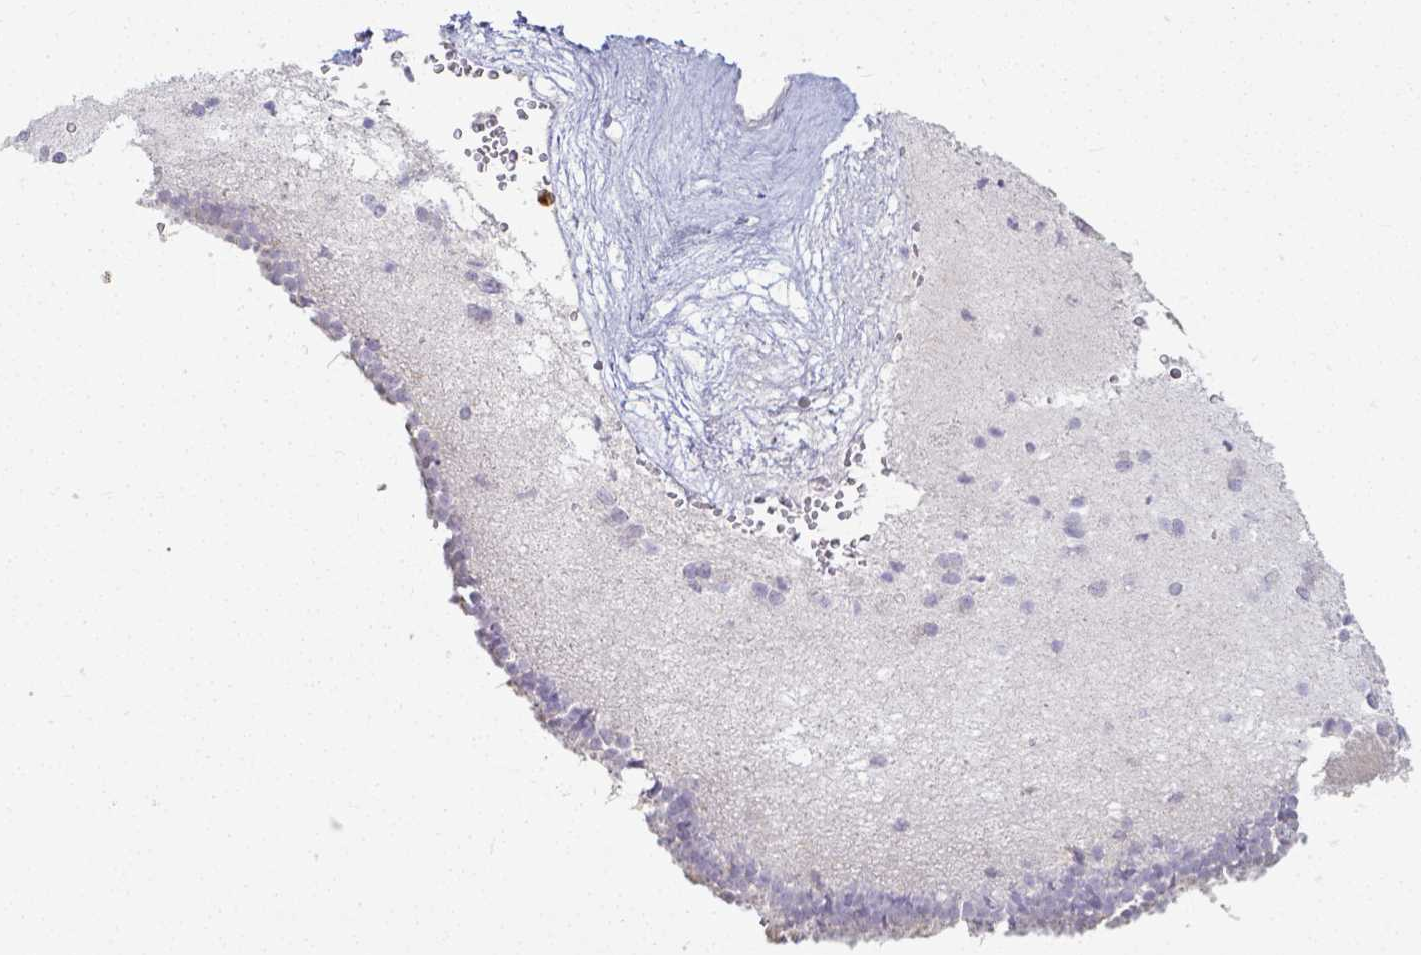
{"staining": {"intensity": "negative", "quantity": "none", "location": "none"}, "tissue": "caudate", "cell_type": "Glial cells", "image_type": "normal", "snomed": [{"axis": "morphology", "description": "Normal tissue, NOS"}, {"axis": "topography", "description": "Lateral ventricle wall"}], "caption": "IHC micrograph of unremarkable caudate: caudate stained with DAB shows no significant protein expression in glial cells.", "gene": "KCNH1", "patient": {"sex": "male", "age": 70}}